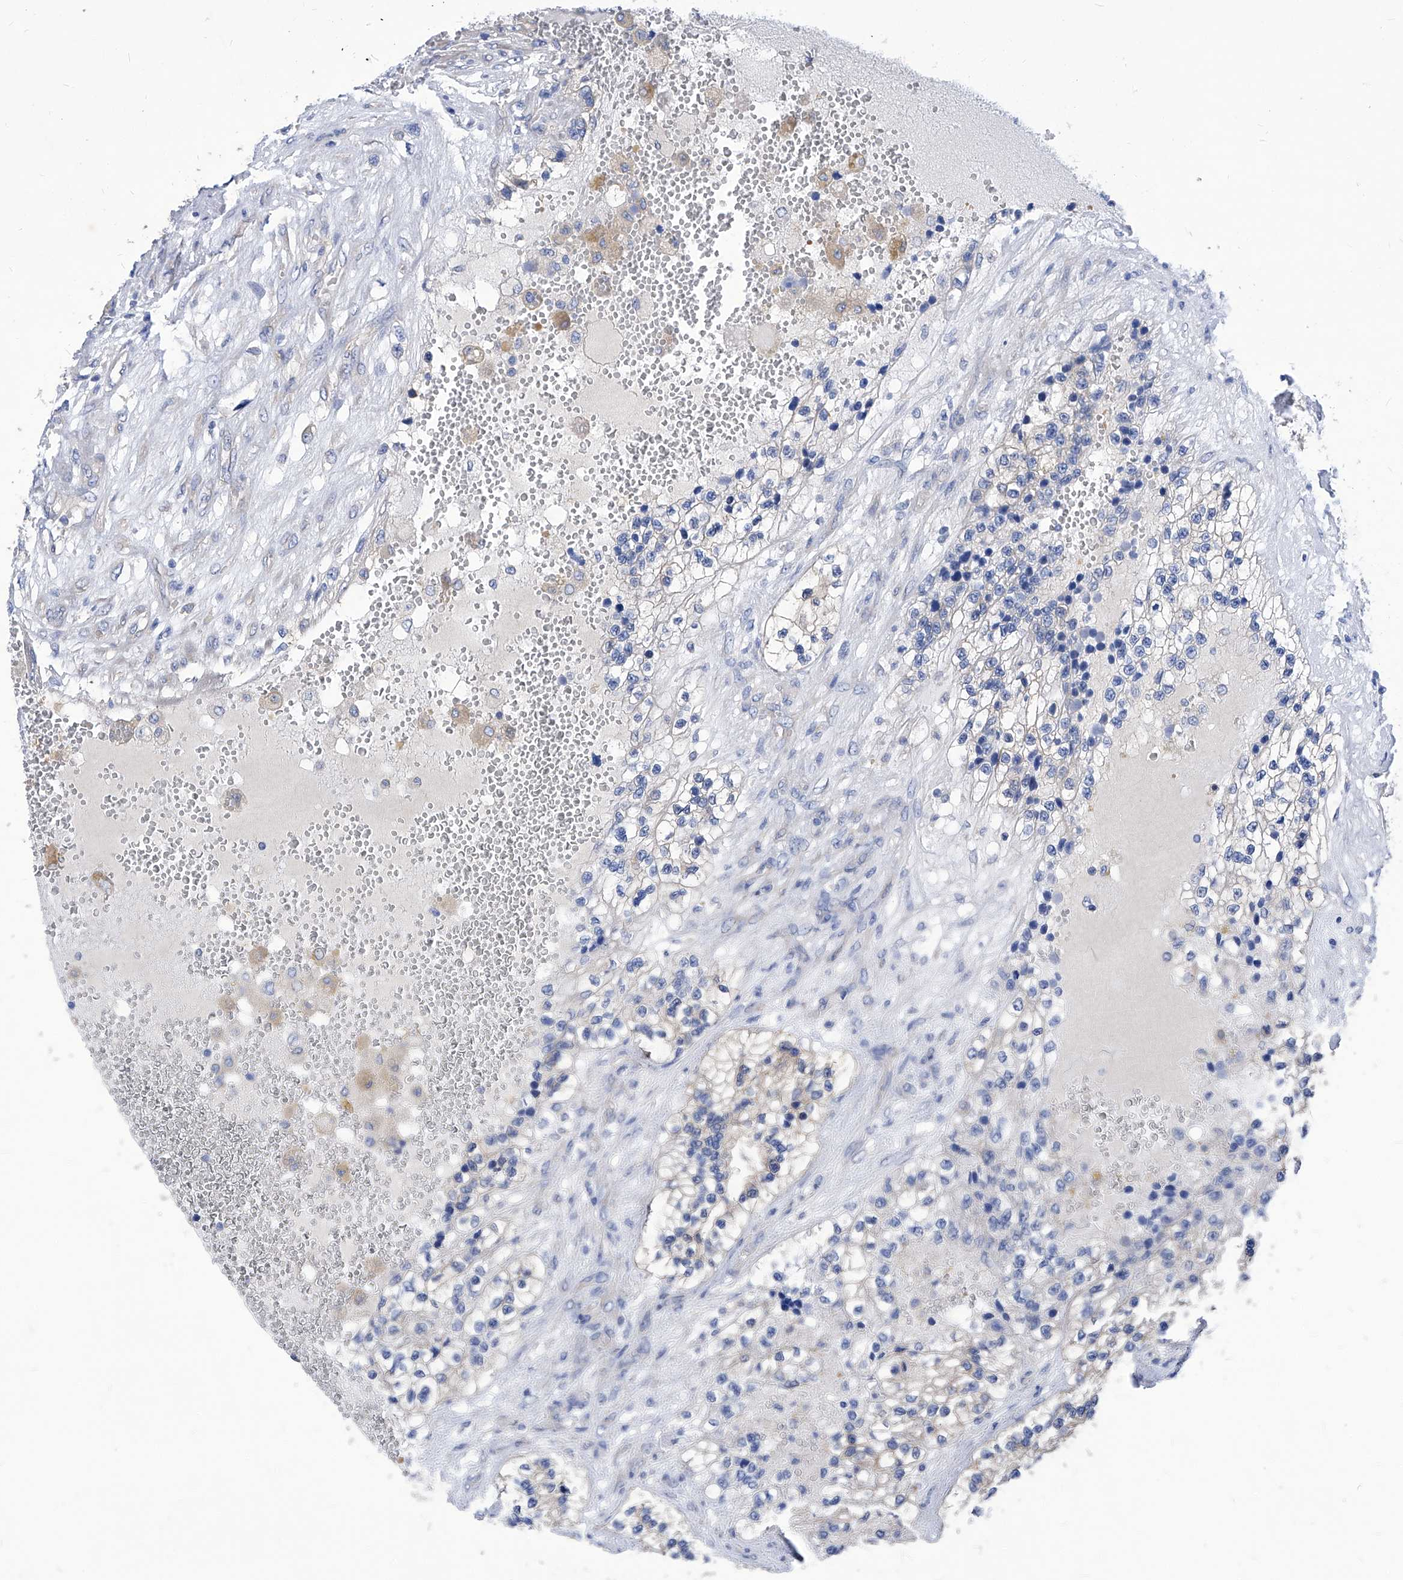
{"staining": {"intensity": "moderate", "quantity": "25%-75%", "location": "cytoplasmic/membranous"}, "tissue": "renal cancer", "cell_type": "Tumor cells", "image_type": "cancer", "snomed": [{"axis": "morphology", "description": "Adenocarcinoma, NOS"}, {"axis": "topography", "description": "Kidney"}], "caption": "IHC photomicrograph of adenocarcinoma (renal) stained for a protein (brown), which reveals medium levels of moderate cytoplasmic/membranous expression in about 25%-75% of tumor cells.", "gene": "XPNPEP1", "patient": {"sex": "female", "age": 57}}